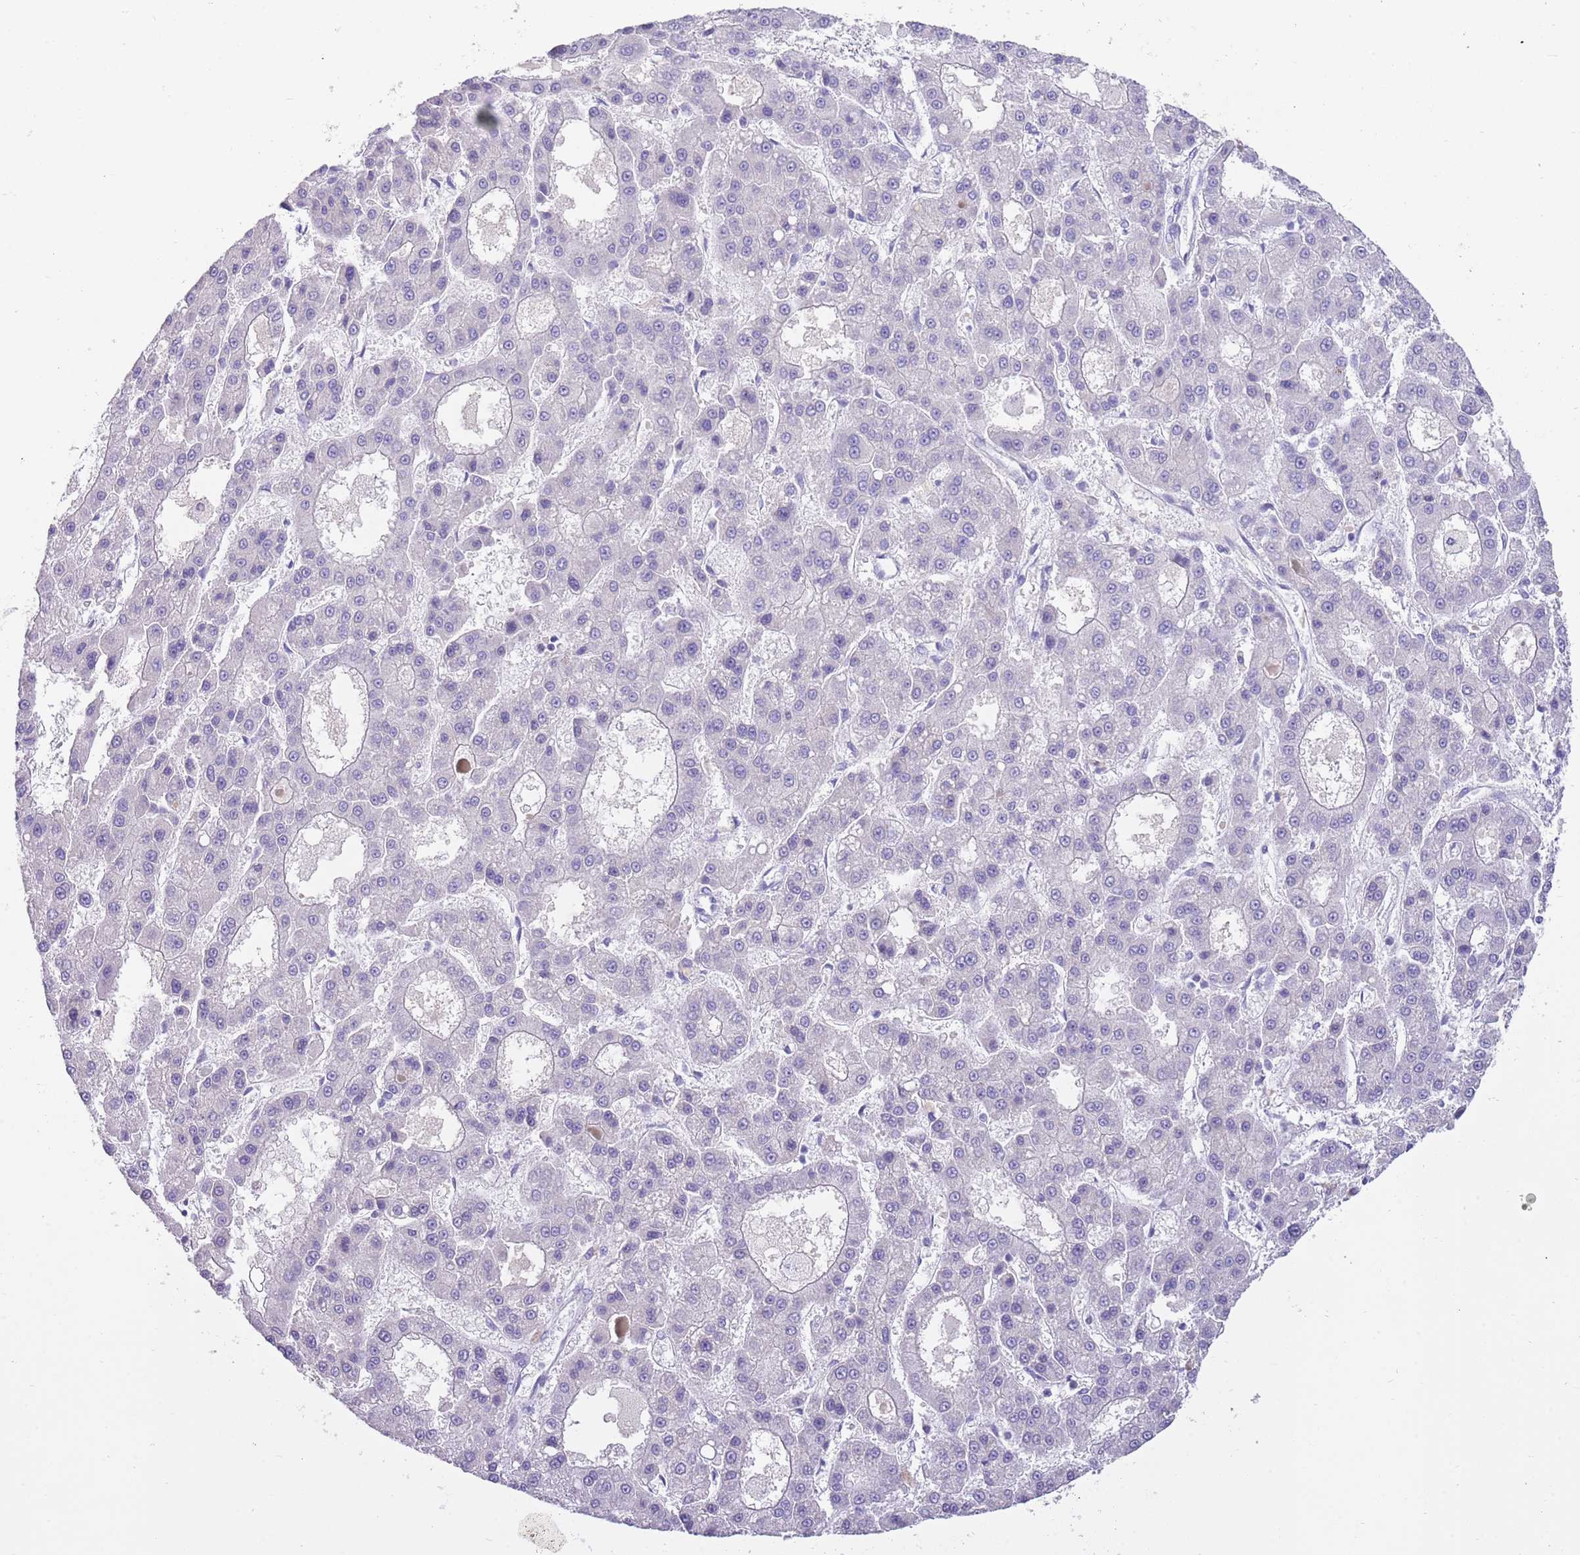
{"staining": {"intensity": "negative", "quantity": "none", "location": "none"}, "tissue": "liver cancer", "cell_type": "Tumor cells", "image_type": "cancer", "snomed": [{"axis": "morphology", "description": "Carcinoma, Hepatocellular, NOS"}, {"axis": "topography", "description": "Liver"}], "caption": "Human liver hepatocellular carcinoma stained for a protein using immunohistochemistry demonstrates no expression in tumor cells.", "gene": "SFTPA1", "patient": {"sex": "male", "age": 70}}